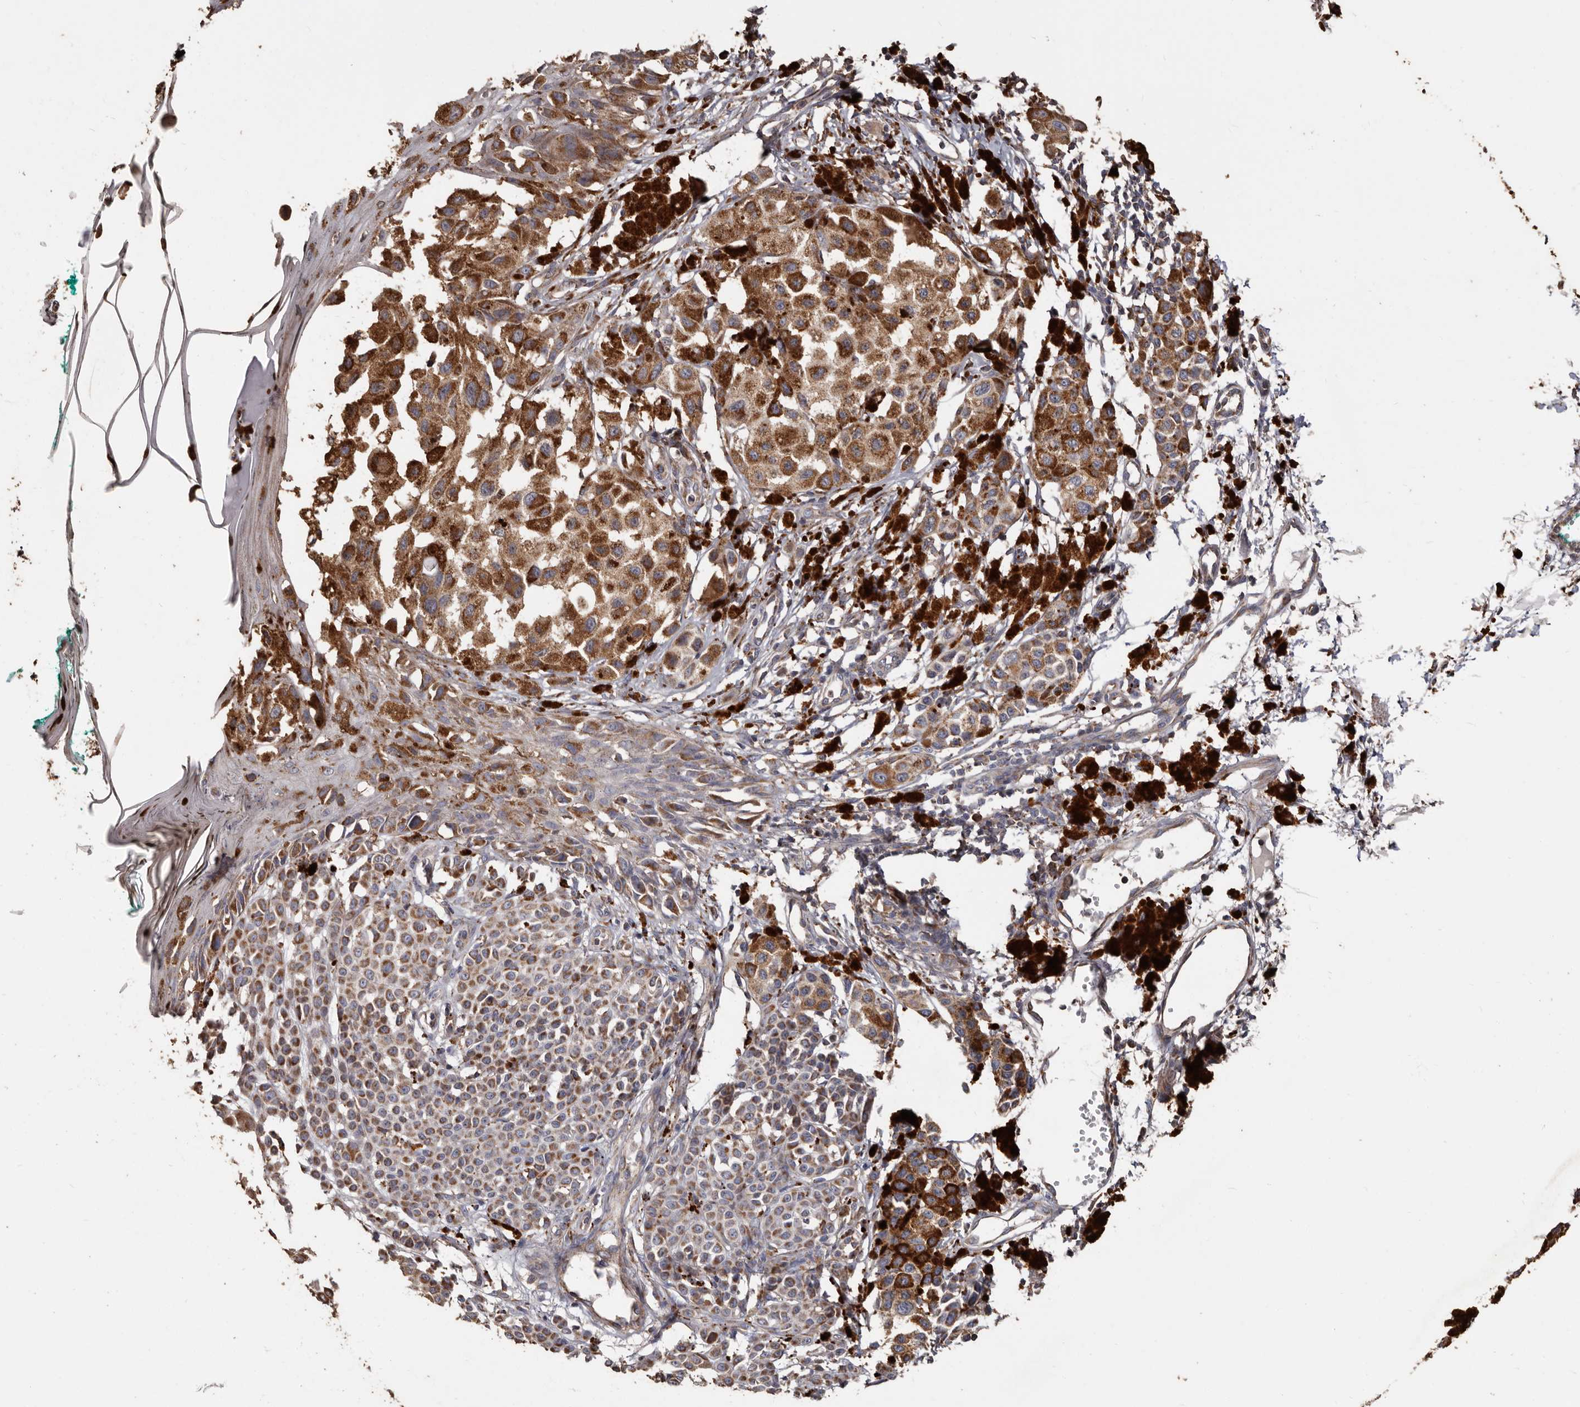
{"staining": {"intensity": "moderate", "quantity": ">75%", "location": "cytoplasmic/membranous"}, "tissue": "melanoma", "cell_type": "Tumor cells", "image_type": "cancer", "snomed": [{"axis": "morphology", "description": "Malignant melanoma, NOS"}, {"axis": "topography", "description": "Skin of leg"}], "caption": "This is a histology image of immunohistochemistry (IHC) staining of melanoma, which shows moderate expression in the cytoplasmic/membranous of tumor cells.", "gene": "OSGIN2", "patient": {"sex": "female", "age": 72}}